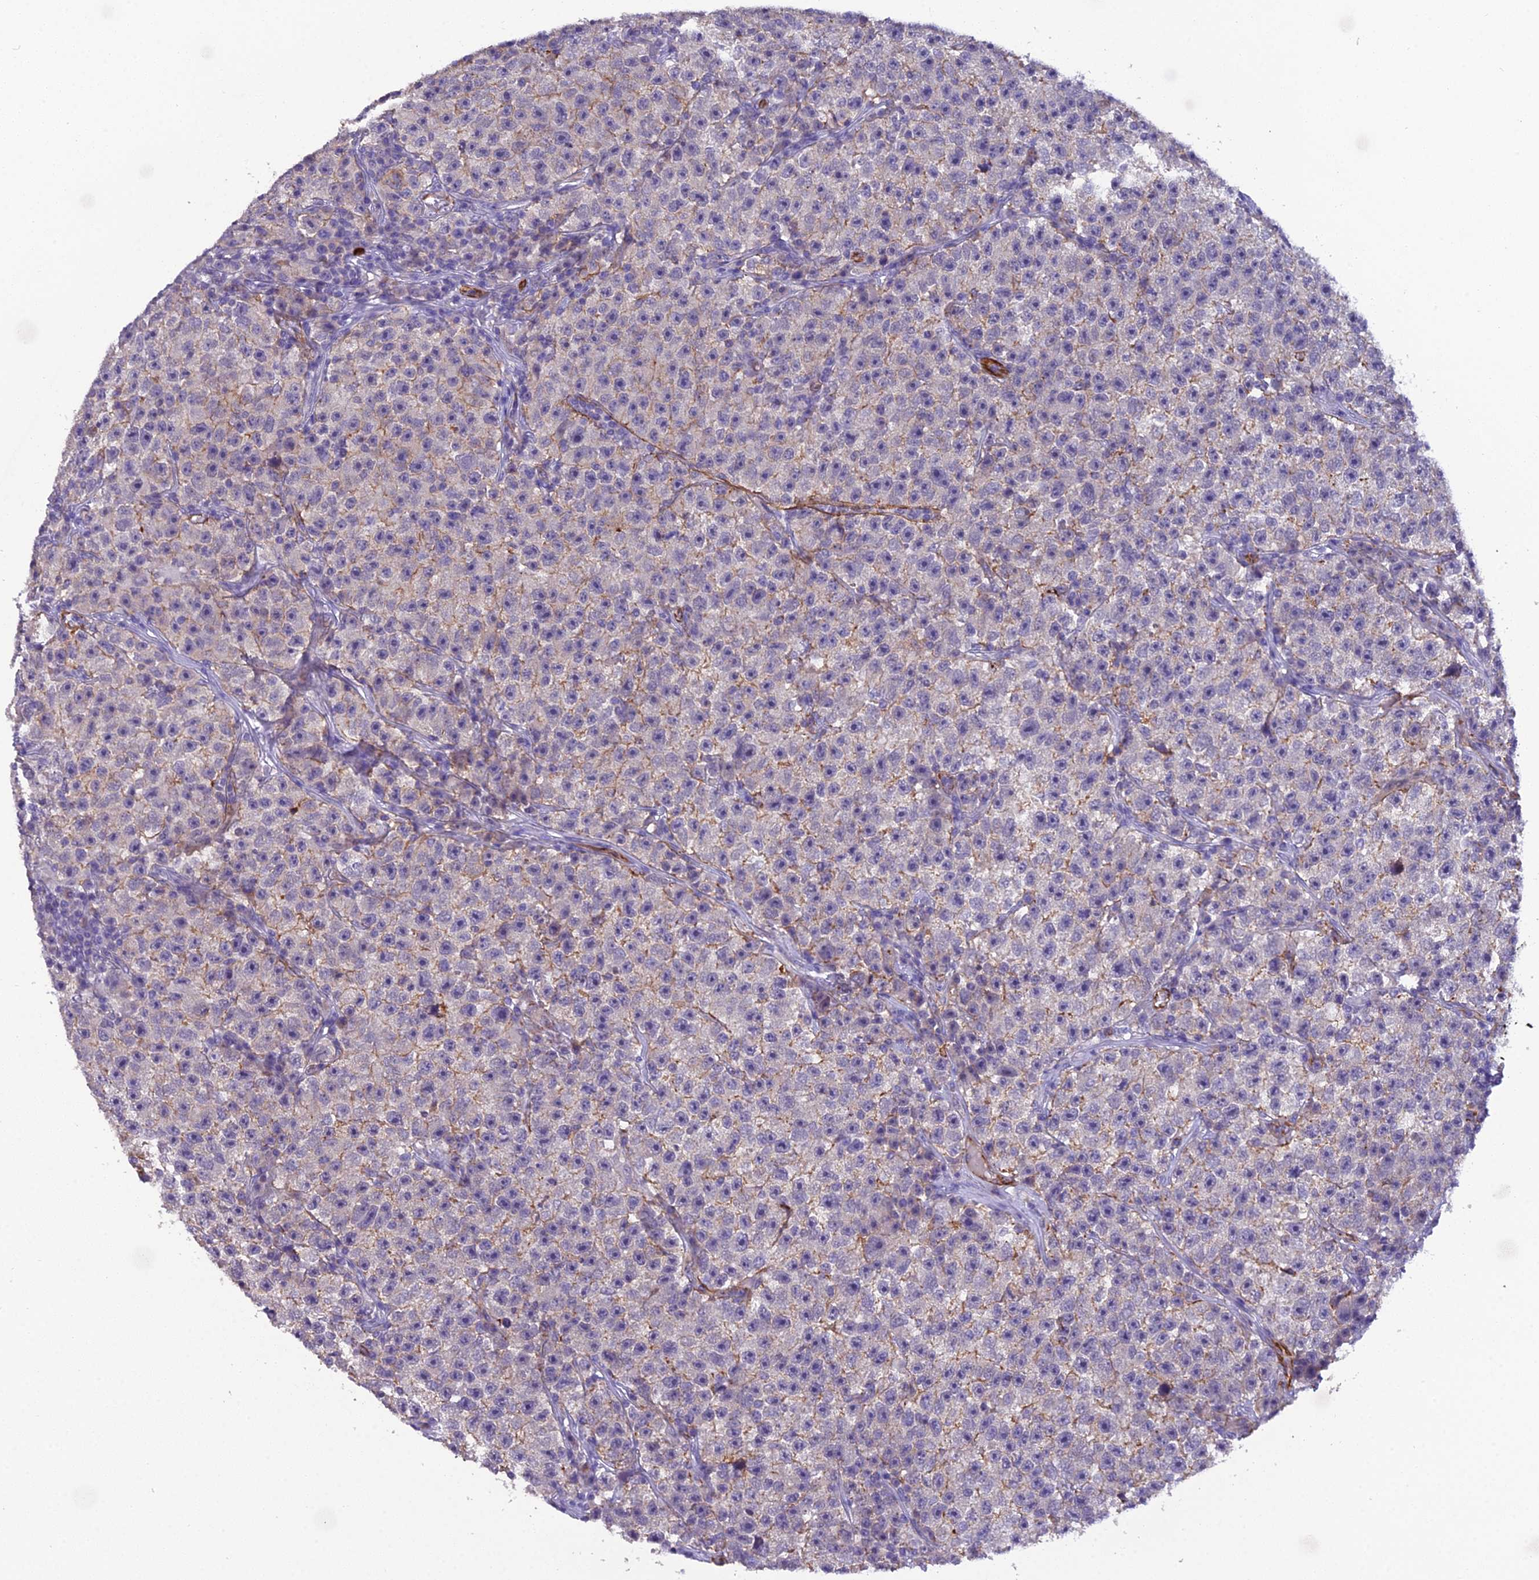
{"staining": {"intensity": "moderate", "quantity": "<25%", "location": "cytoplasmic/membranous"}, "tissue": "testis cancer", "cell_type": "Tumor cells", "image_type": "cancer", "snomed": [{"axis": "morphology", "description": "Seminoma, NOS"}, {"axis": "topography", "description": "Testis"}], "caption": "This is an image of immunohistochemistry (IHC) staining of testis cancer (seminoma), which shows moderate positivity in the cytoplasmic/membranous of tumor cells.", "gene": "CFAP47", "patient": {"sex": "male", "age": 22}}